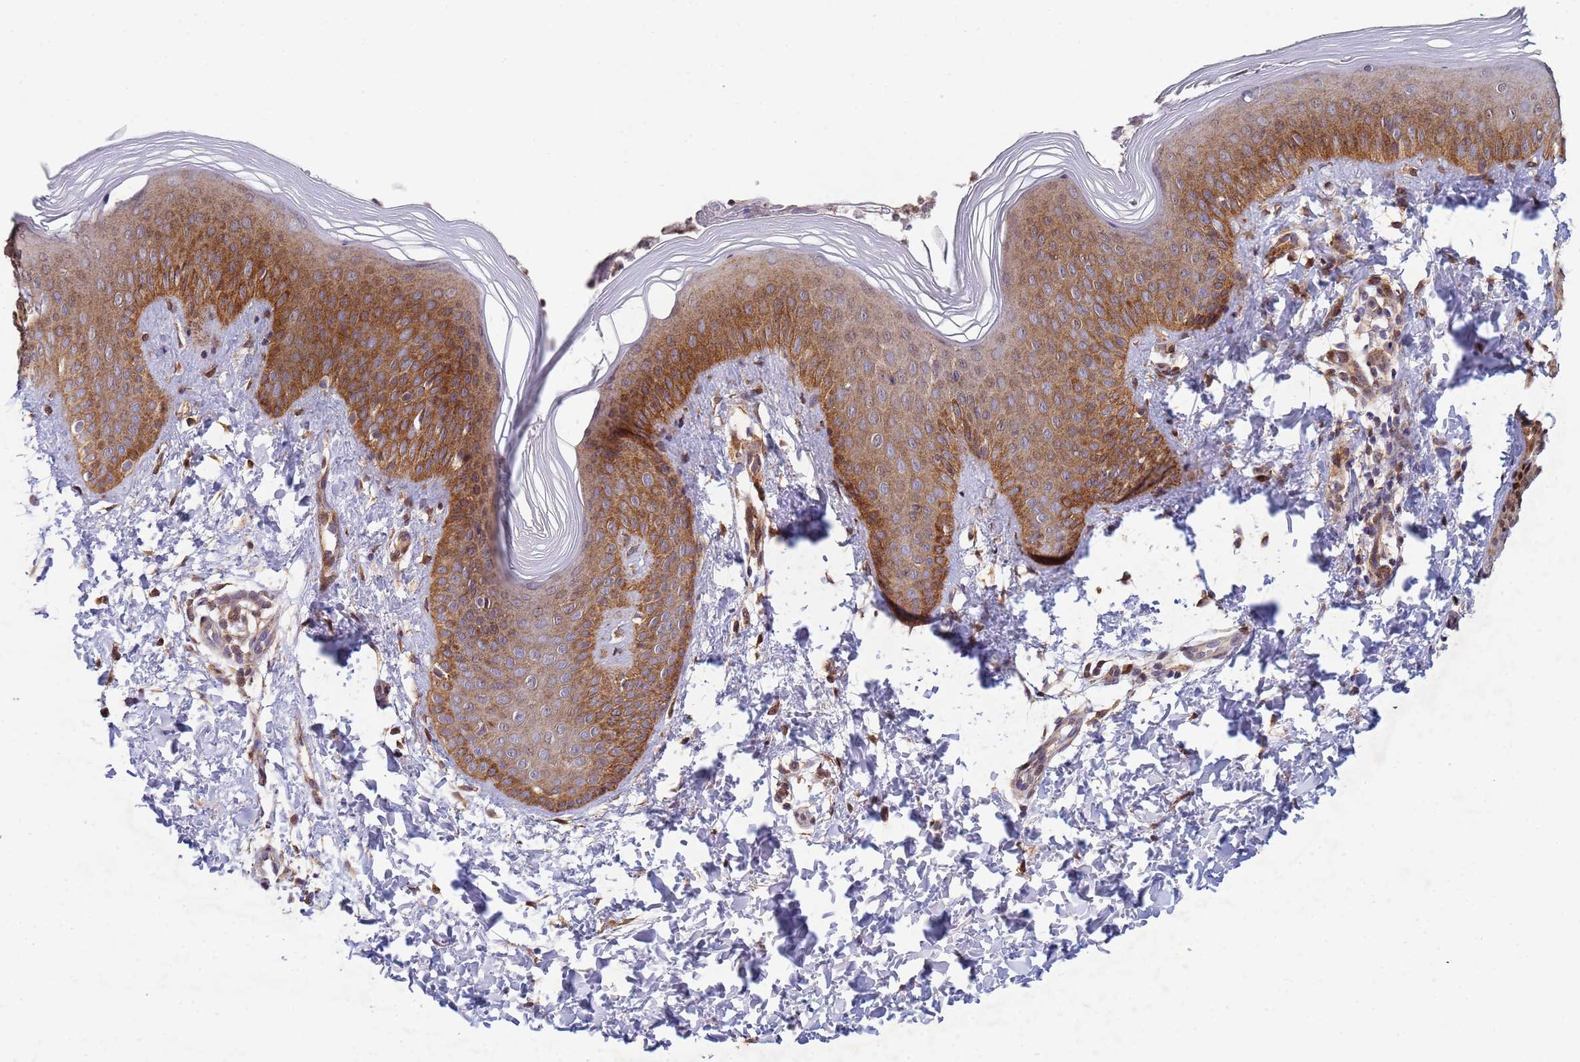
{"staining": {"intensity": "strong", "quantity": ">75%", "location": "cytoplasmic/membranous,nuclear"}, "tissue": "skin", "cell_type": "Epidermal cells", "image_type": "normal", "snomed": [{"axis": "morphology", "description": "Normal tissue, NOS"}, {"axis": "morphology", "description": "Inflammation, NOS"}, {"axis": "topography", "description": "Soft tissue"}, {"axis": "topography", "description": "Anal"}], "caption": "Immunohistochemical staining of unremarkable skin demonstrates strong cytoplasmic/membranous,nuclear protein expression in about >75% of epidermal cells.", "gene": "TRIP6", "patient": {"sex": "female", "age": 15}}